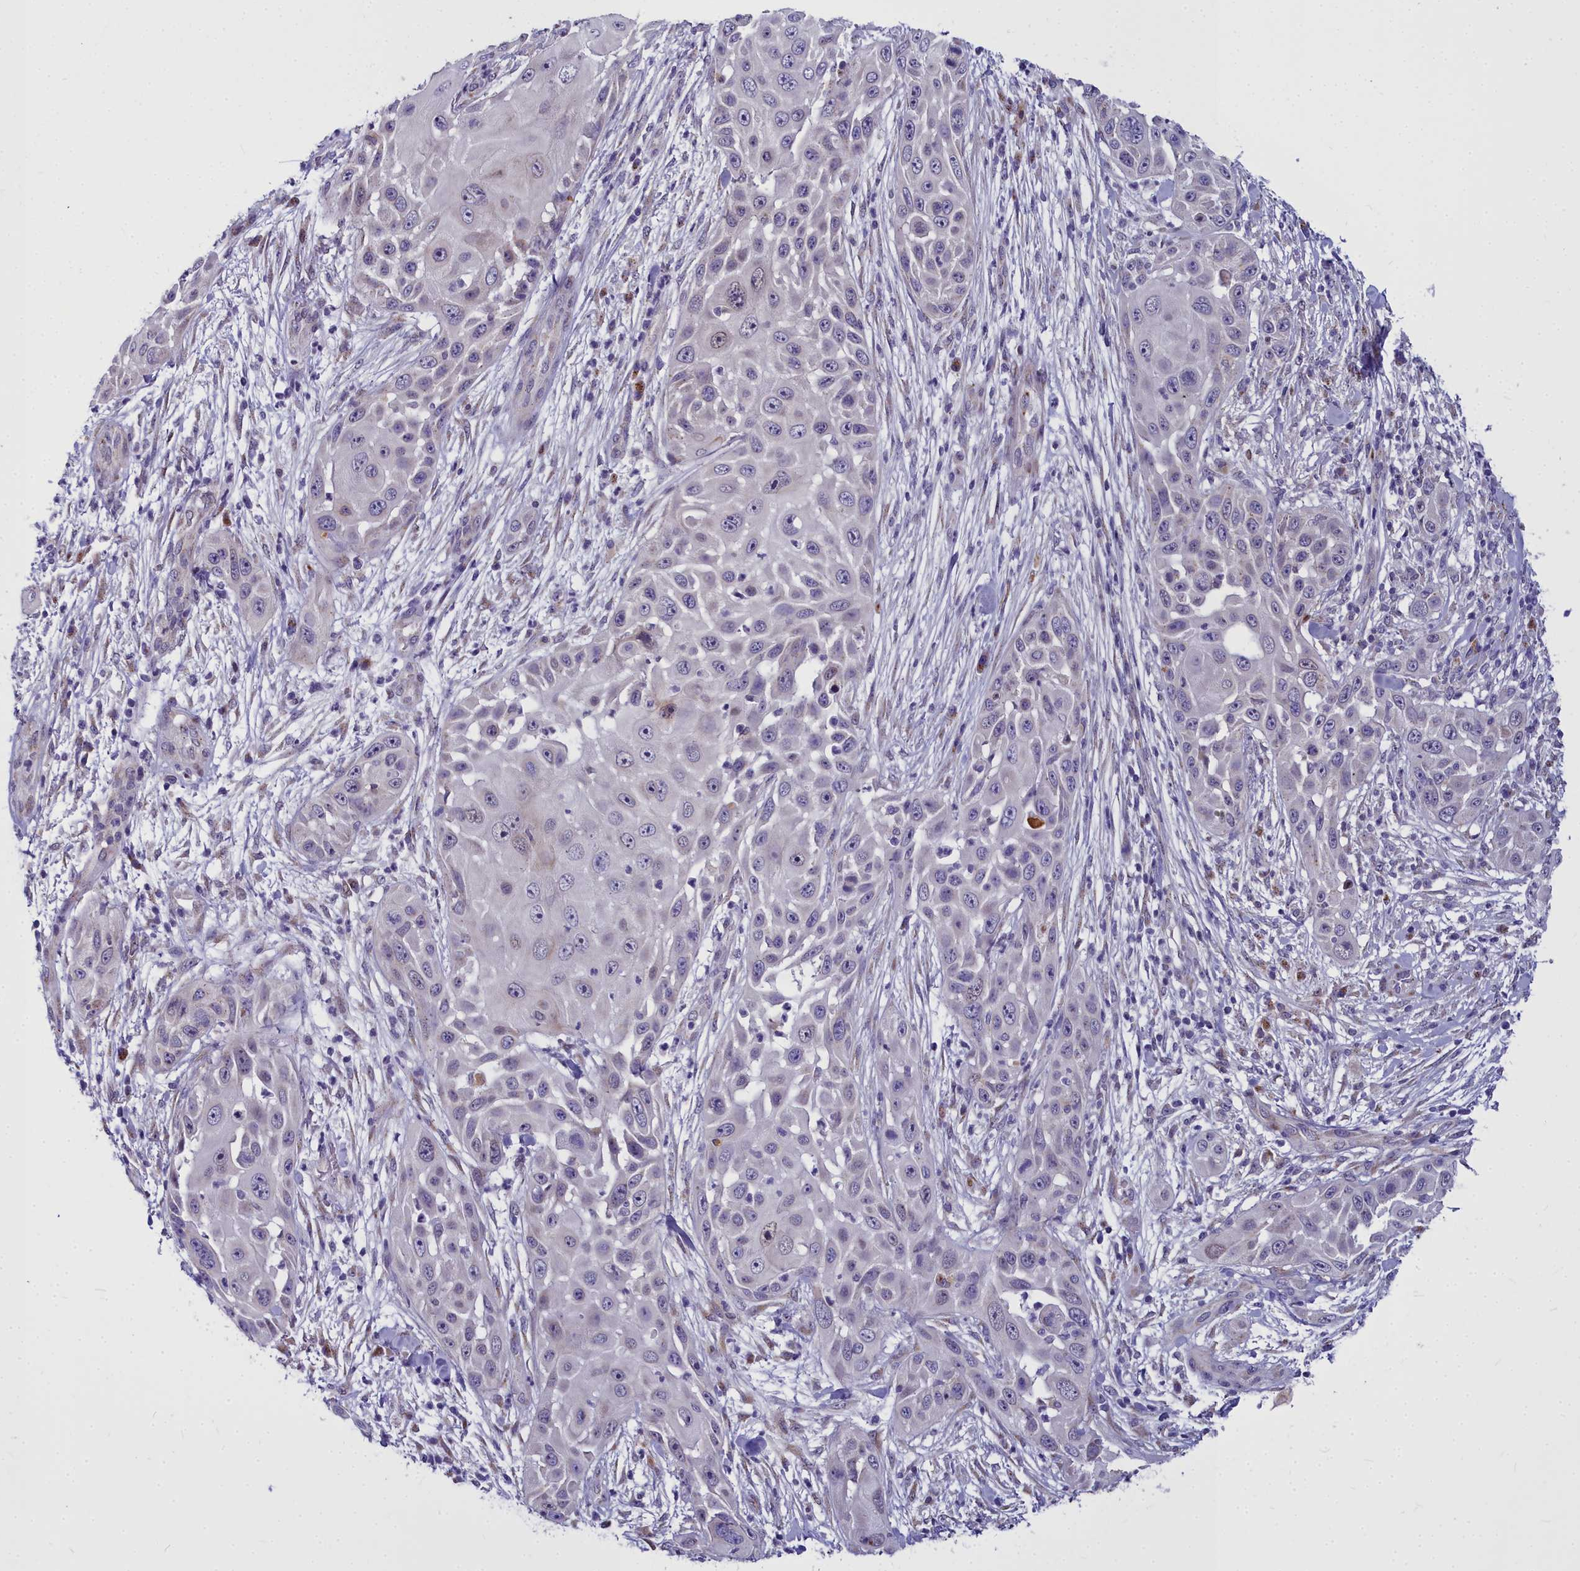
{"staining": {"intensity": "negative", "quantity": "none", "location": "none"}, "tissue": "skin cancer", "cell_type": "Tumor cells", "image_type": "cancer", "snomed": [{"axis": "morphology", "description": "Squamous cell carcinoma, NOS"}, {"axis": "topography", "description": "Skin"}], "caption": "An immunohistochemistry histopathology image of skin cancer is shown. There is no staining in tumor cells of skin cancer. (Immunohistochemistry, brightfield microscopy, high magnification).", "gene": "WDPCP", "patient": {"sex": "female", "age": 44}}